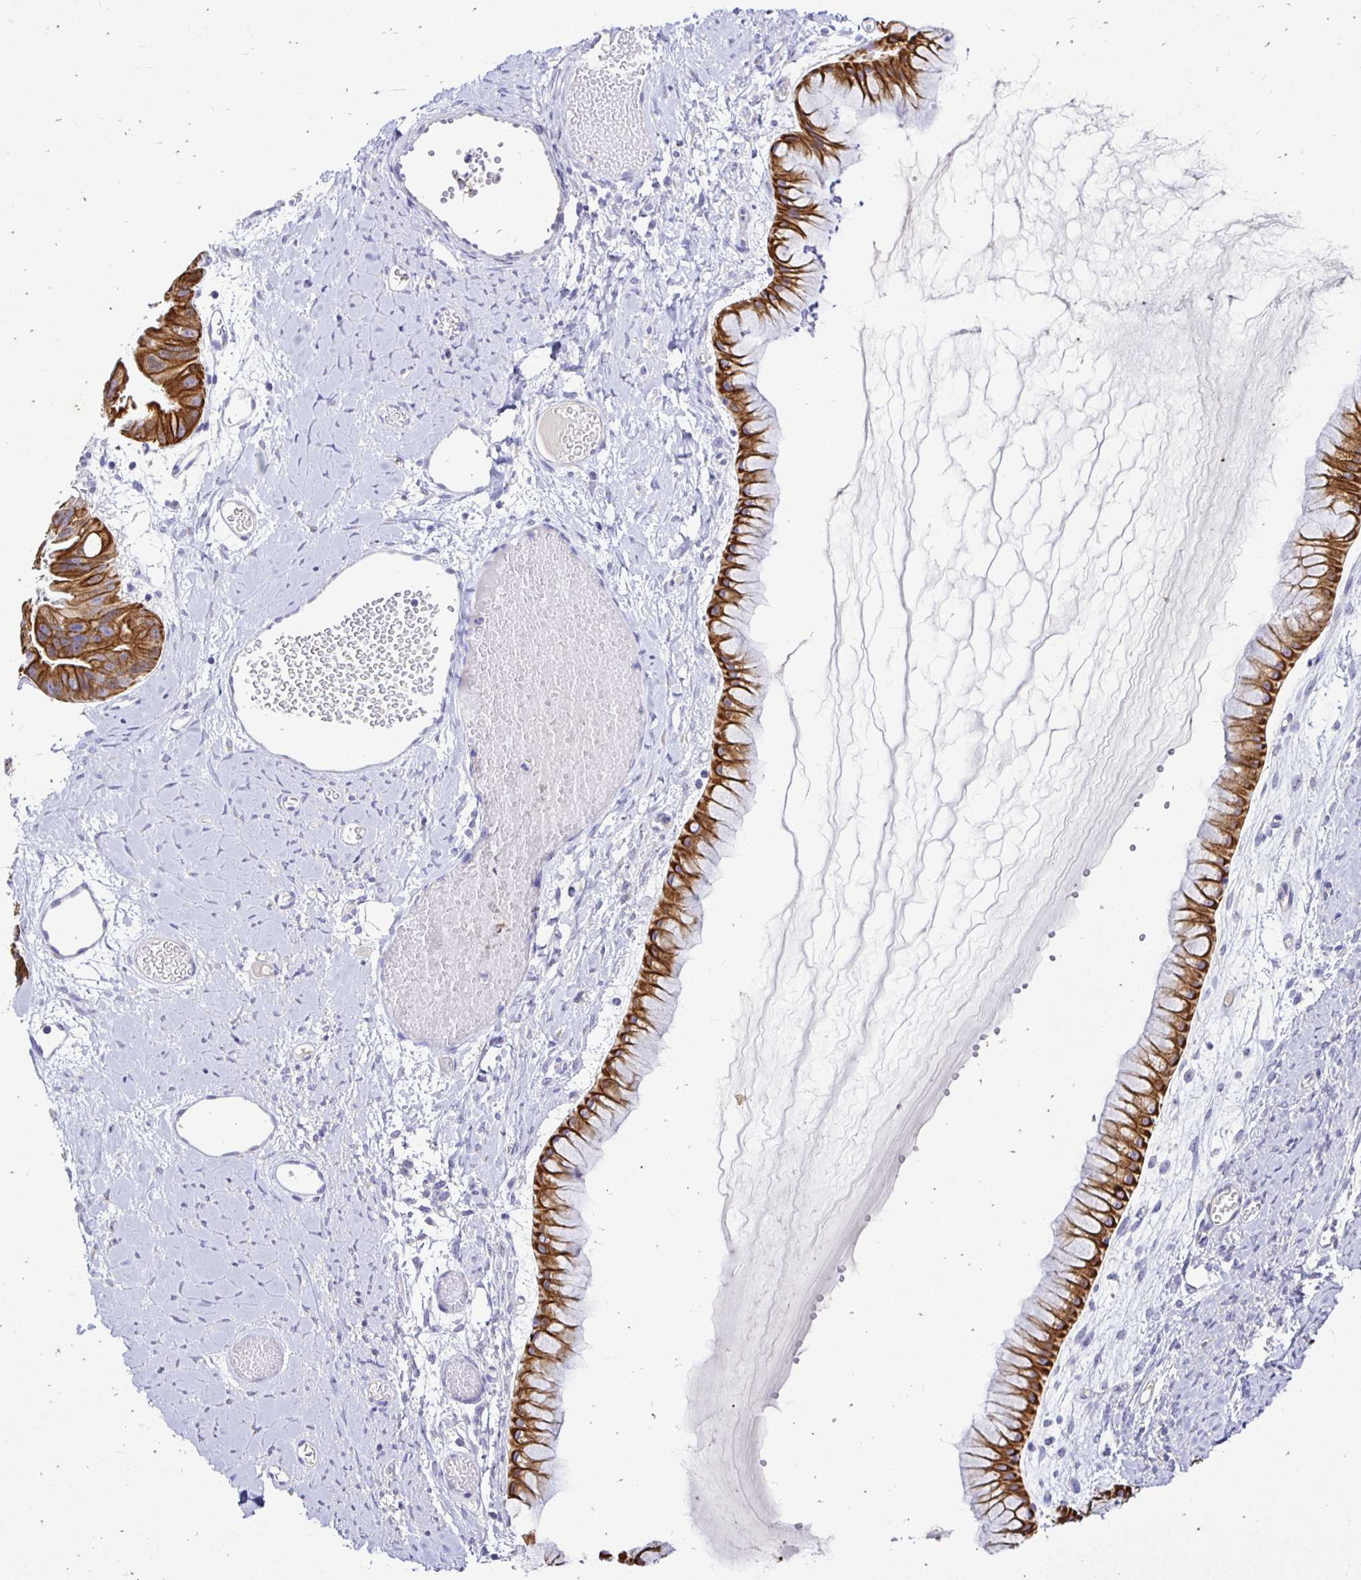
{"staining": {"intensity": "strong", "quantity": ">75%", "location": "cytoplasmic/membranous"}, "tissue": "ovarian cancer", "cell_type": "Tumor cells", "image_type": "cancer", "snomed": [{"axis": "morphology", "description": "Cystadenocarcinoma, mucinous, NOS"}, {"axis": "topography", "description": "Ovary"}], "caption": "The histopathology image exhibits immunohistochemical staining of ovarian mucinous cystadenocarcinoma. There is strong cytoplasmic/membranous expression is seen in about >75% of tumor cells.", "gene": "TAF1D", "patient": {"sex": "female", "age": 61}}